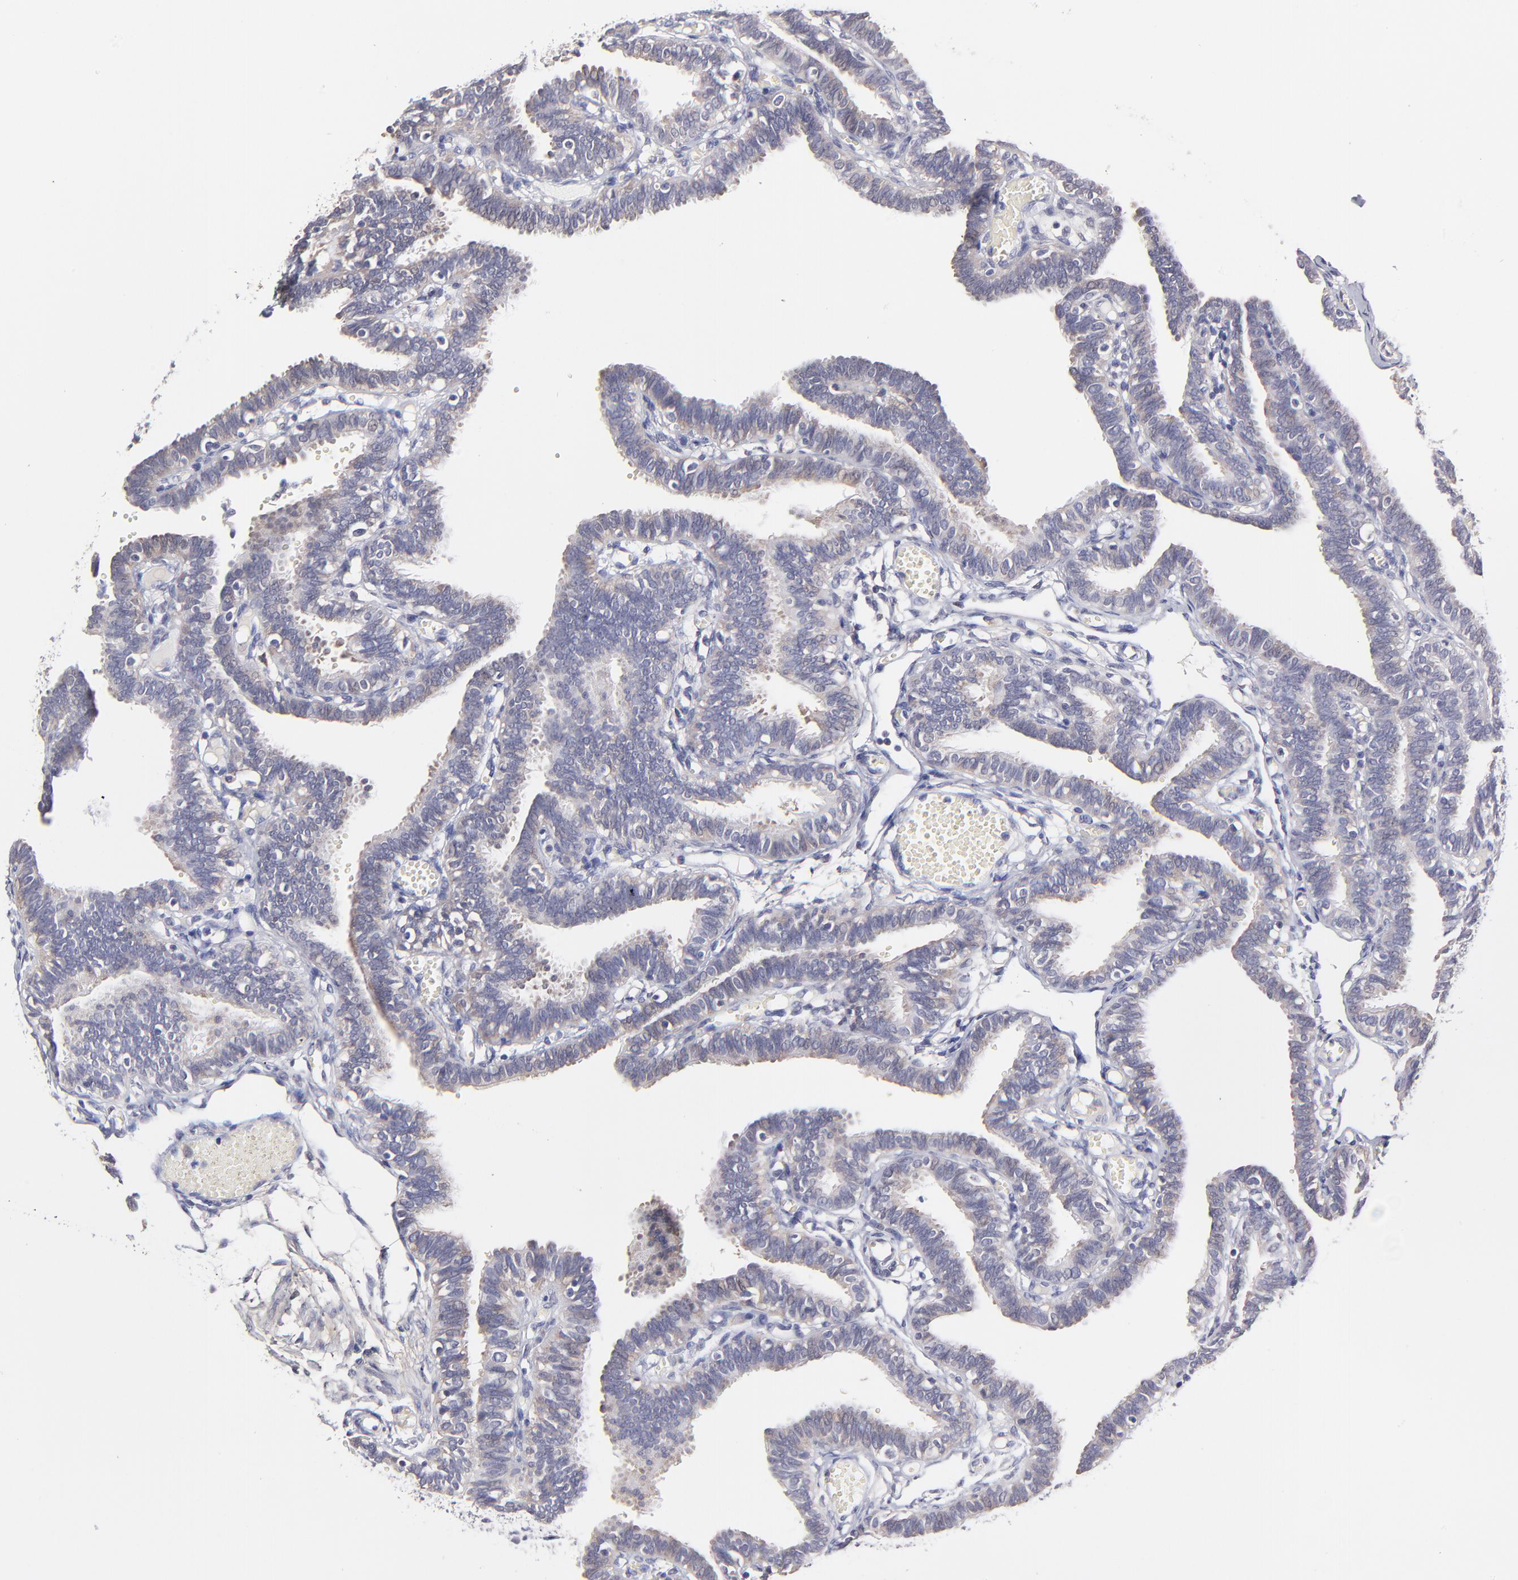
{"staining": {"intensity": "weak", "quantity": "25%-75%", "location": "cytoplasmic/membranous"}, "tissue": "fallopian tube", "cell_type": "Glandular cells", "image_type": "normal", "snomed": [{"axis": "morphology", "description": "Normal tissue, NOS"}, {"axis": "topography", "description": "Fallopian tube"}], "caption": "Immunohistochemical staining of normal fallopian tube demonstrates weak cytoplasmic/membranous protein expression in approximately 25%-75% of glandular cells. (IHC, brightfield microscopy, high magnification).", "gene": "BTG2", "patient": {"sex": "female", "age": 29}}